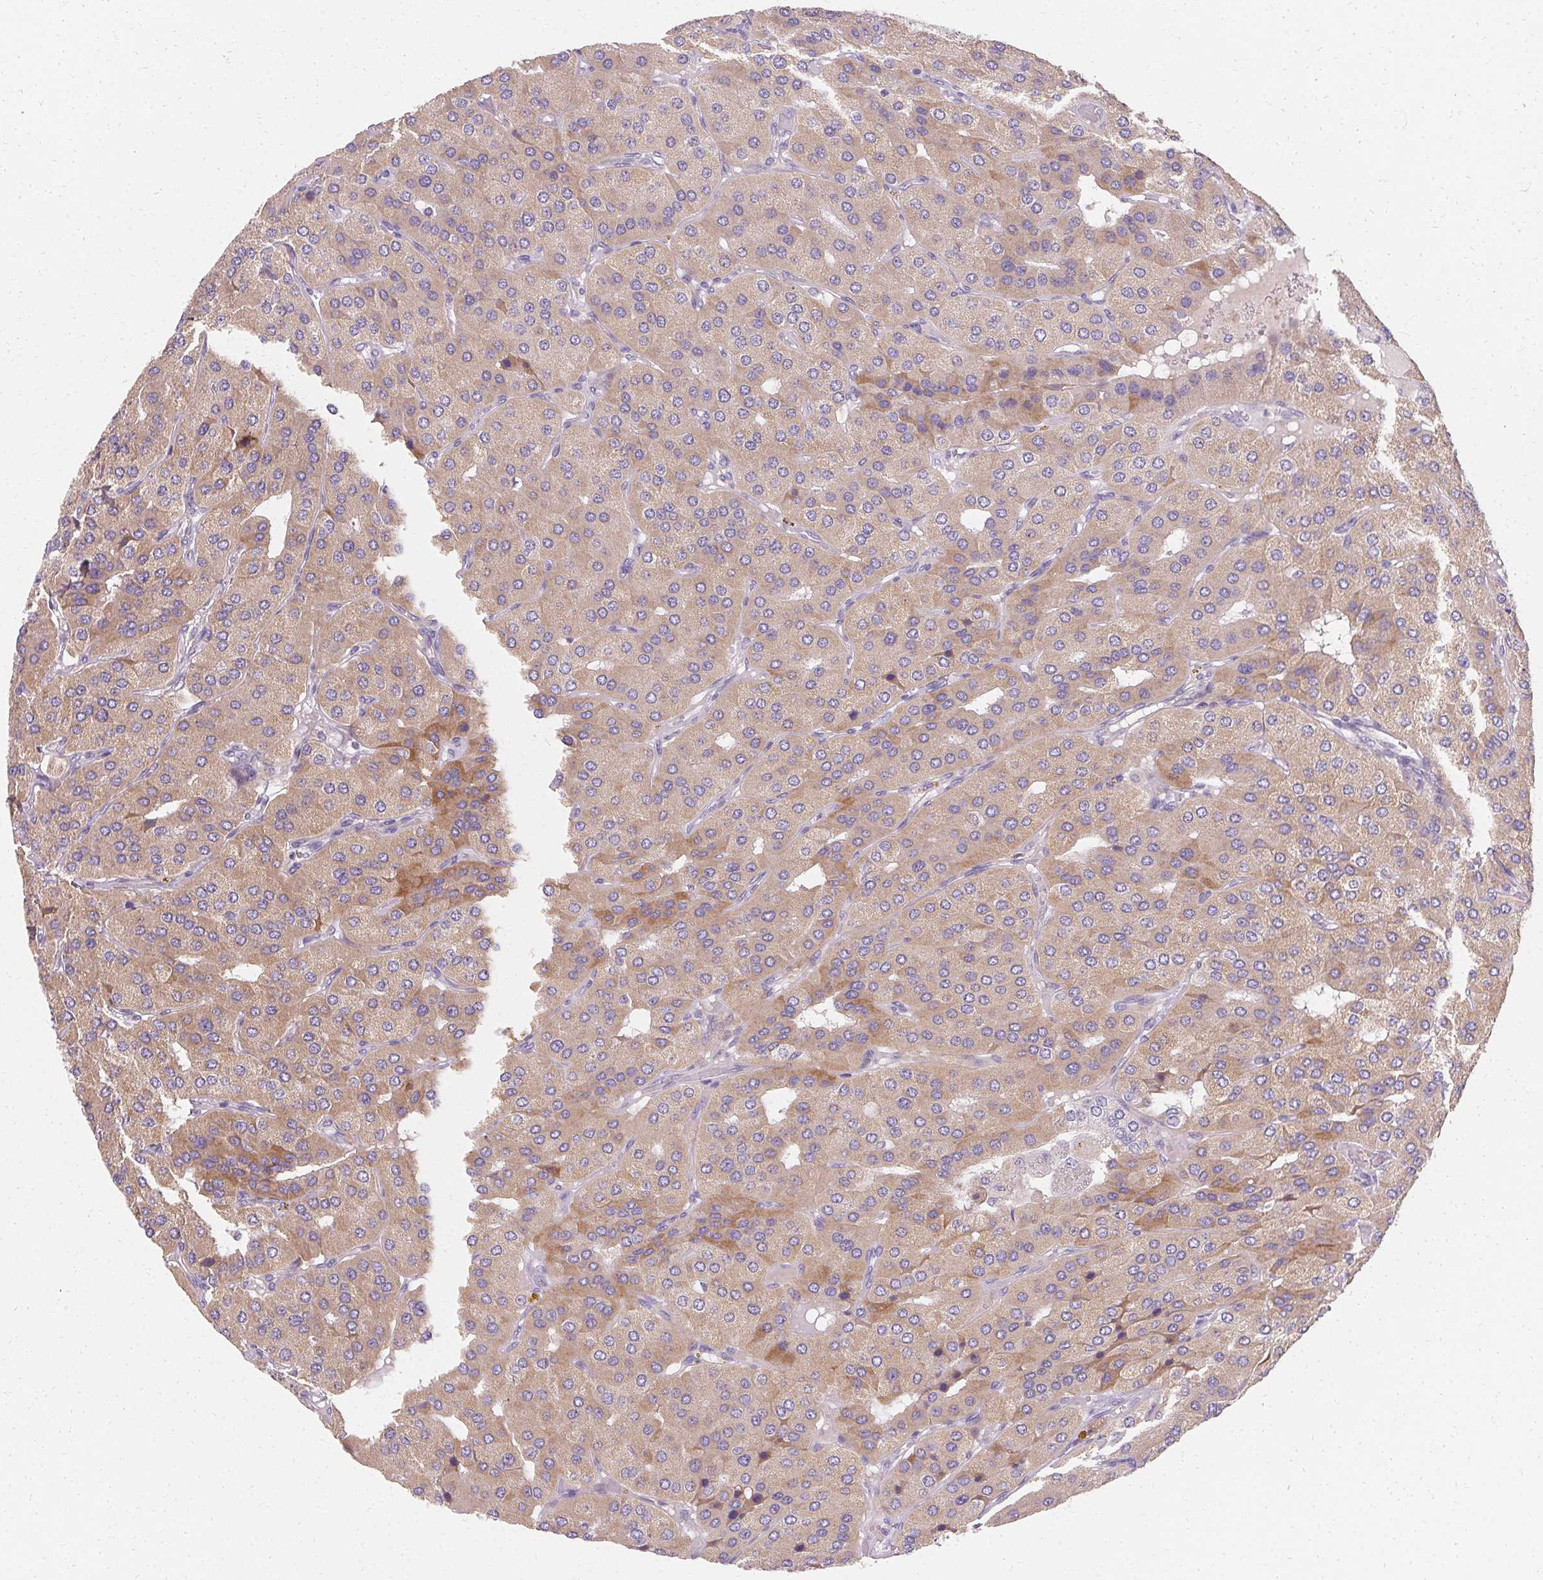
{"staining": {"intensity": "weak", "quantity": ">75%", "location": "cytoplasmic/membranous"}, "tissue": "parathyroid gland", "cell_type": "Glandular cells", "image_type": "normal", "snomed": [{"axis": "morphology", "description": "Normal tissue, NOS"}, {"axis": "morphology", "description": "Adenoma, NOS"}, {"axis": "topography", "description": "Parathyroid gland"}], "caption": "A histopathology image of parathyroid gland stained for a protein displays weak cytoplasmic/membranous brown staining in glandular cells.", "gene": "TRIP13", "patient": {"sex": "female", "age": 86}}